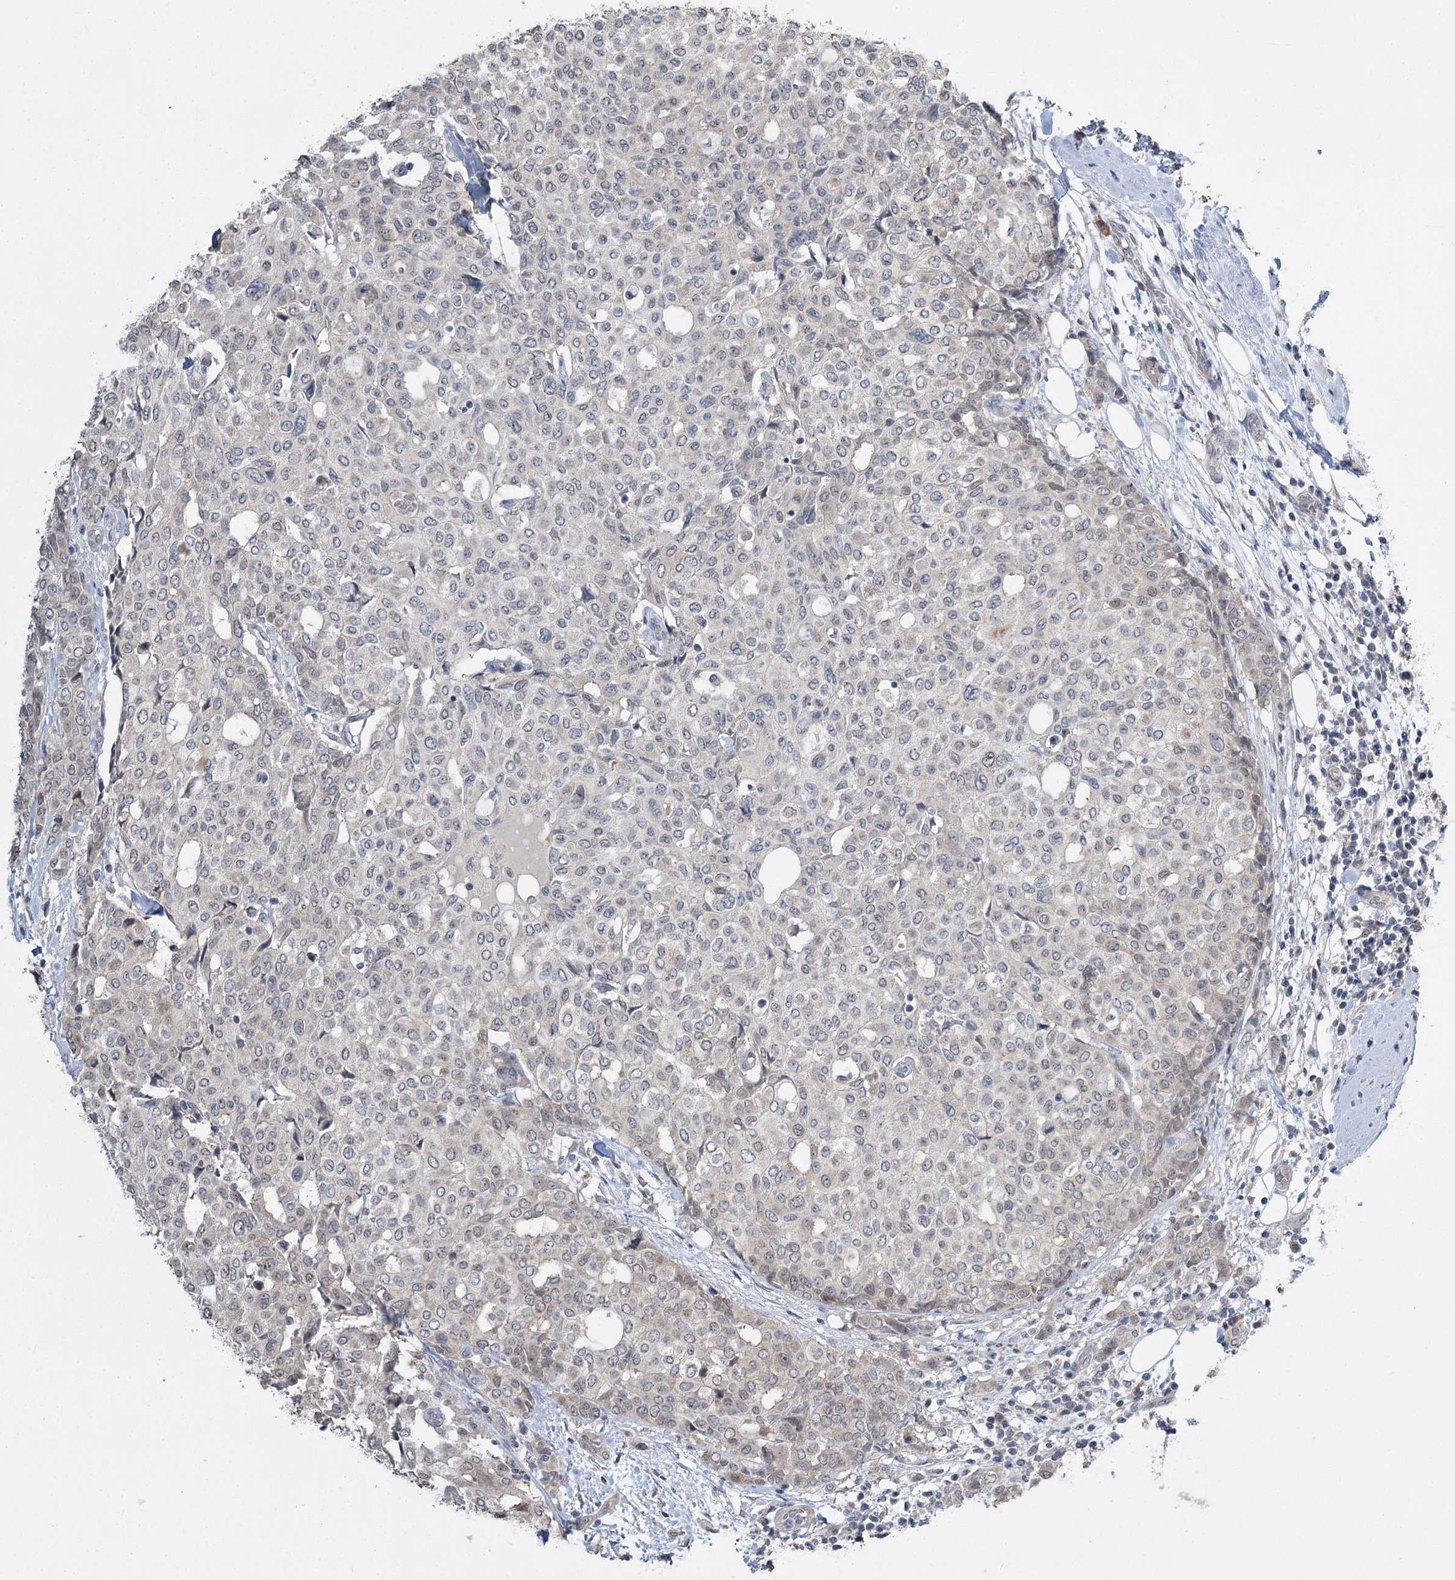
{"staining": {"intensity": "negative", "quantity": "none", "location": "none"}, "tissue": "breast cancer", "cell_type": "Tumor cells", "image_type": "cancer", "snomed": [{"axis": "morphology", "description": "Lobular carcinoma"}, {"axis": "topography", "description": "Breast"}], "caption": "Immunohistochemical staining of human lobular carcinoma (breast) shows no significant expression in tumor cells.", "gene": "PHYHIPL", "patient": {"sex": "female", "age": 51}}